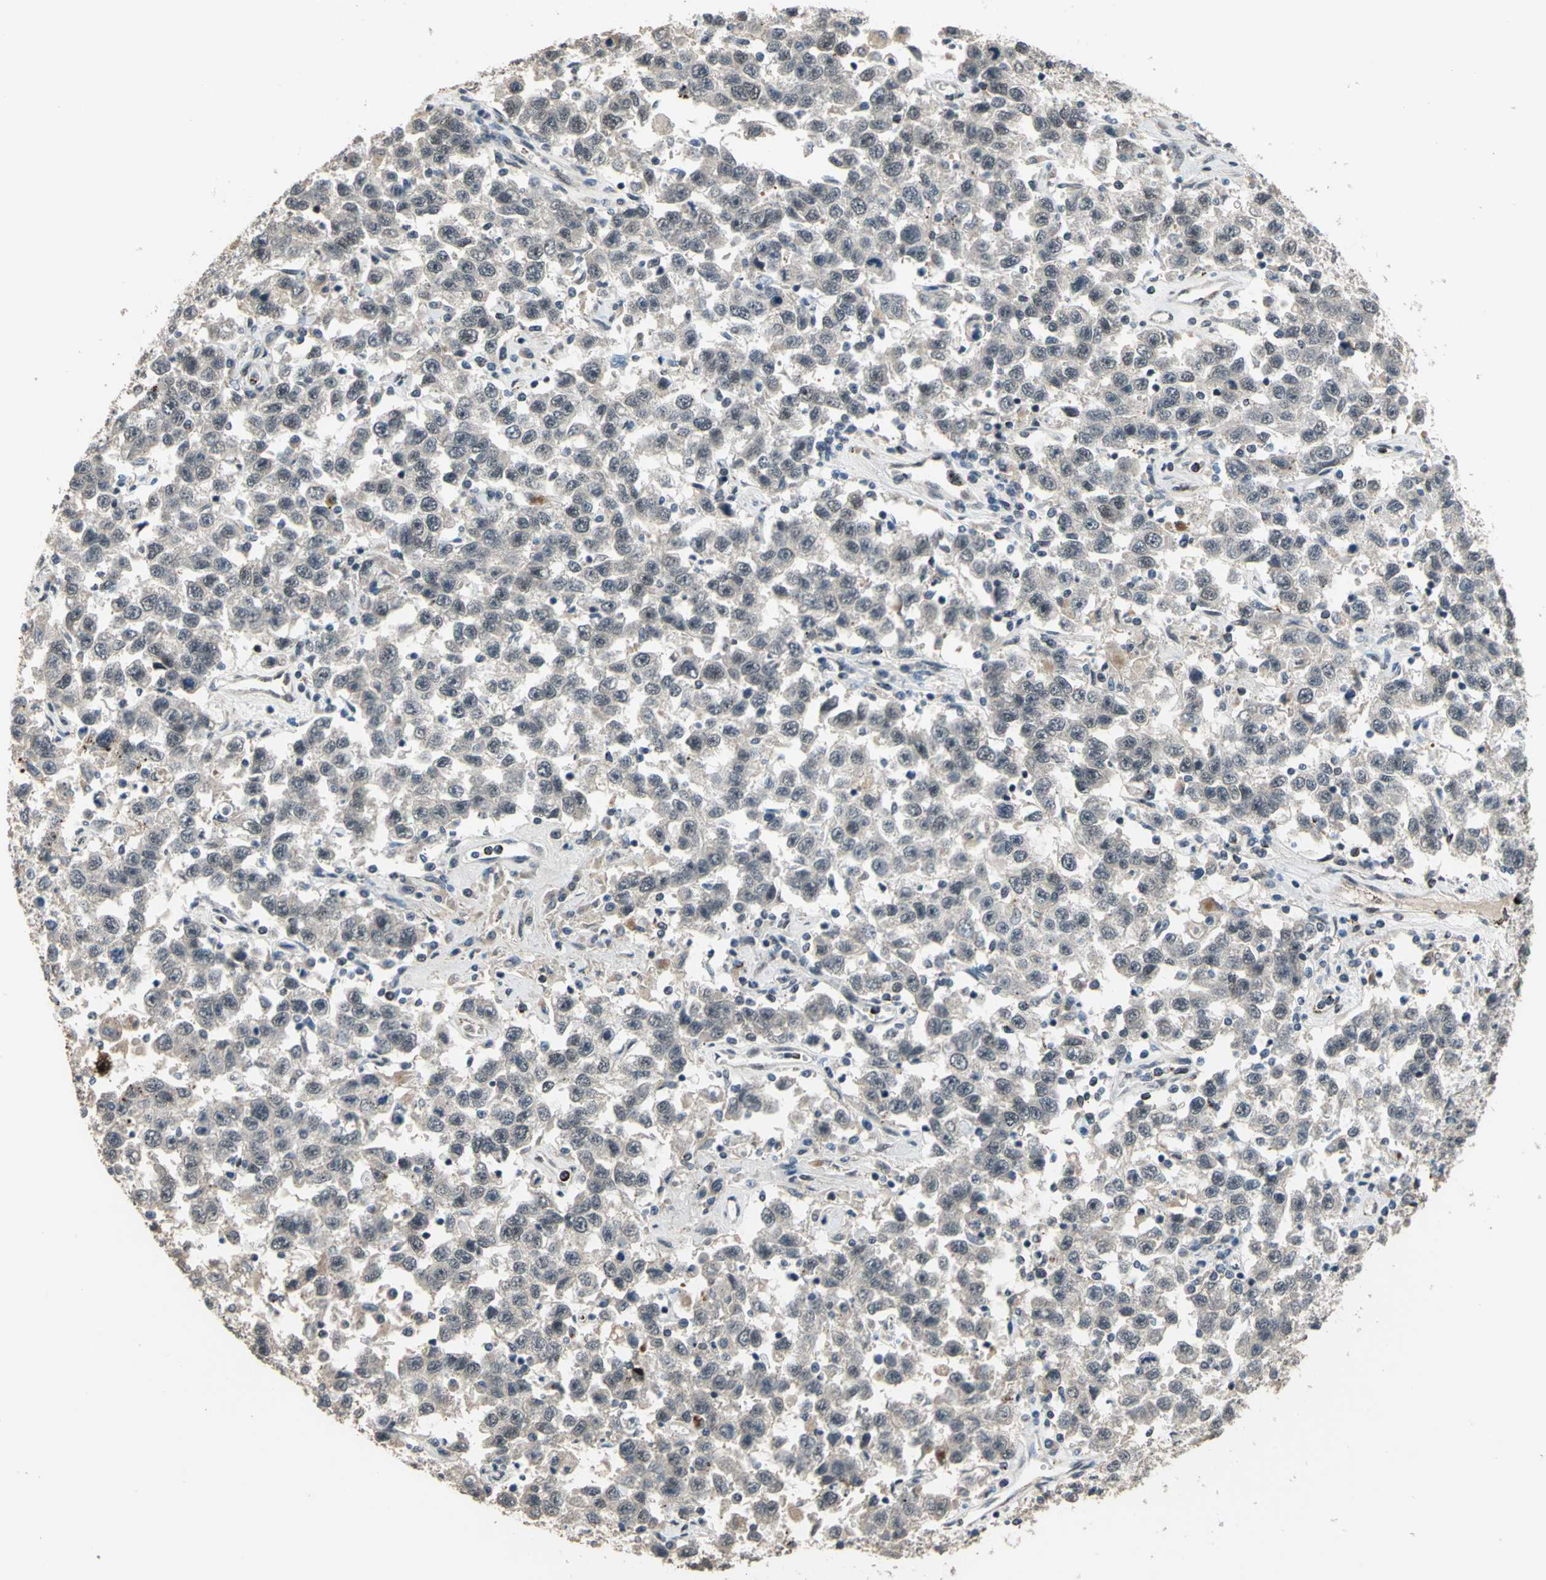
{"staining": {"intensity": "negative", "quantity": "none", "location": "none"}, "tissue": "testis cancer", "cell_type": "Tumor cells", "image_type": "cancer", "snomed": [{"axis": "morphology", "description": "Seminoma, NOS"}, {"axis": "topography", "description": "Testis"}], "caption": "Immunohistochemical staining of human testis cancer (seminoma) demonstrates no significant positivity in tumor cells. Nuclei are stained in blue.", "gene": "ELF2", "patient": {"sex": "male", "age": 41}}